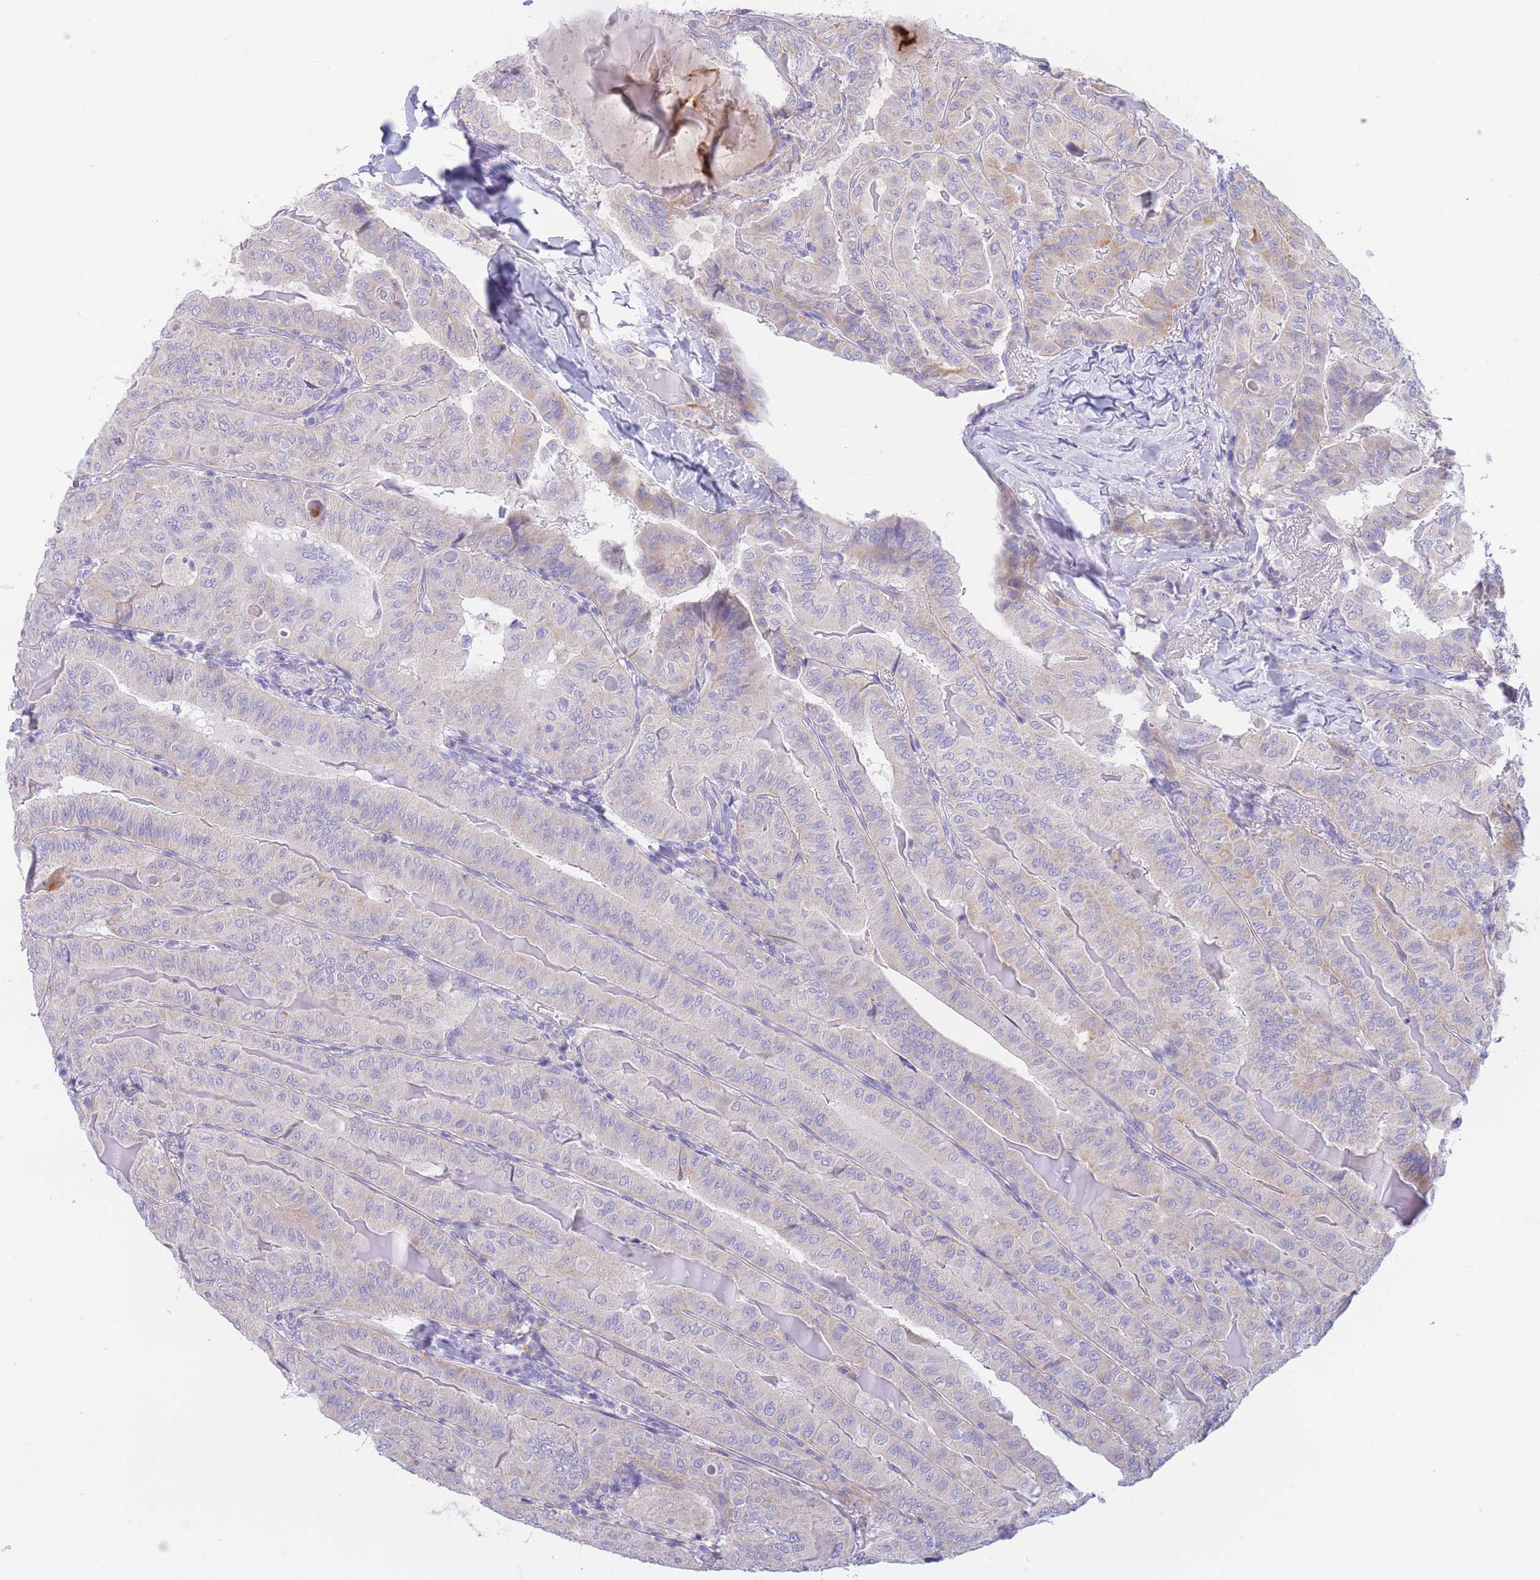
{"staining": {"intensity": "weak", "quantity": "<25%", "location": "cytoplasmic/membranous"}, "tissue": "thyroid cancer", "cell_type": "Tumor cells", "image_type": "cancer", "snomed": [{"axis": "morphology", "description": "Papillary adenocarcinoma, NOS"}, {"axis": "topography", "description": "Thyroid gland"}], "caption": "Immunohistochemistry (IHC) image of neoplastic tissue: papillary adenocarcinoma (thyroid) stained with DAB (3,3'-diaminobenzidine) displays no significant protein positivity in tumor cells.", "gene": "PCDHB3", "patient": {"sex": "female", "age": 68}}